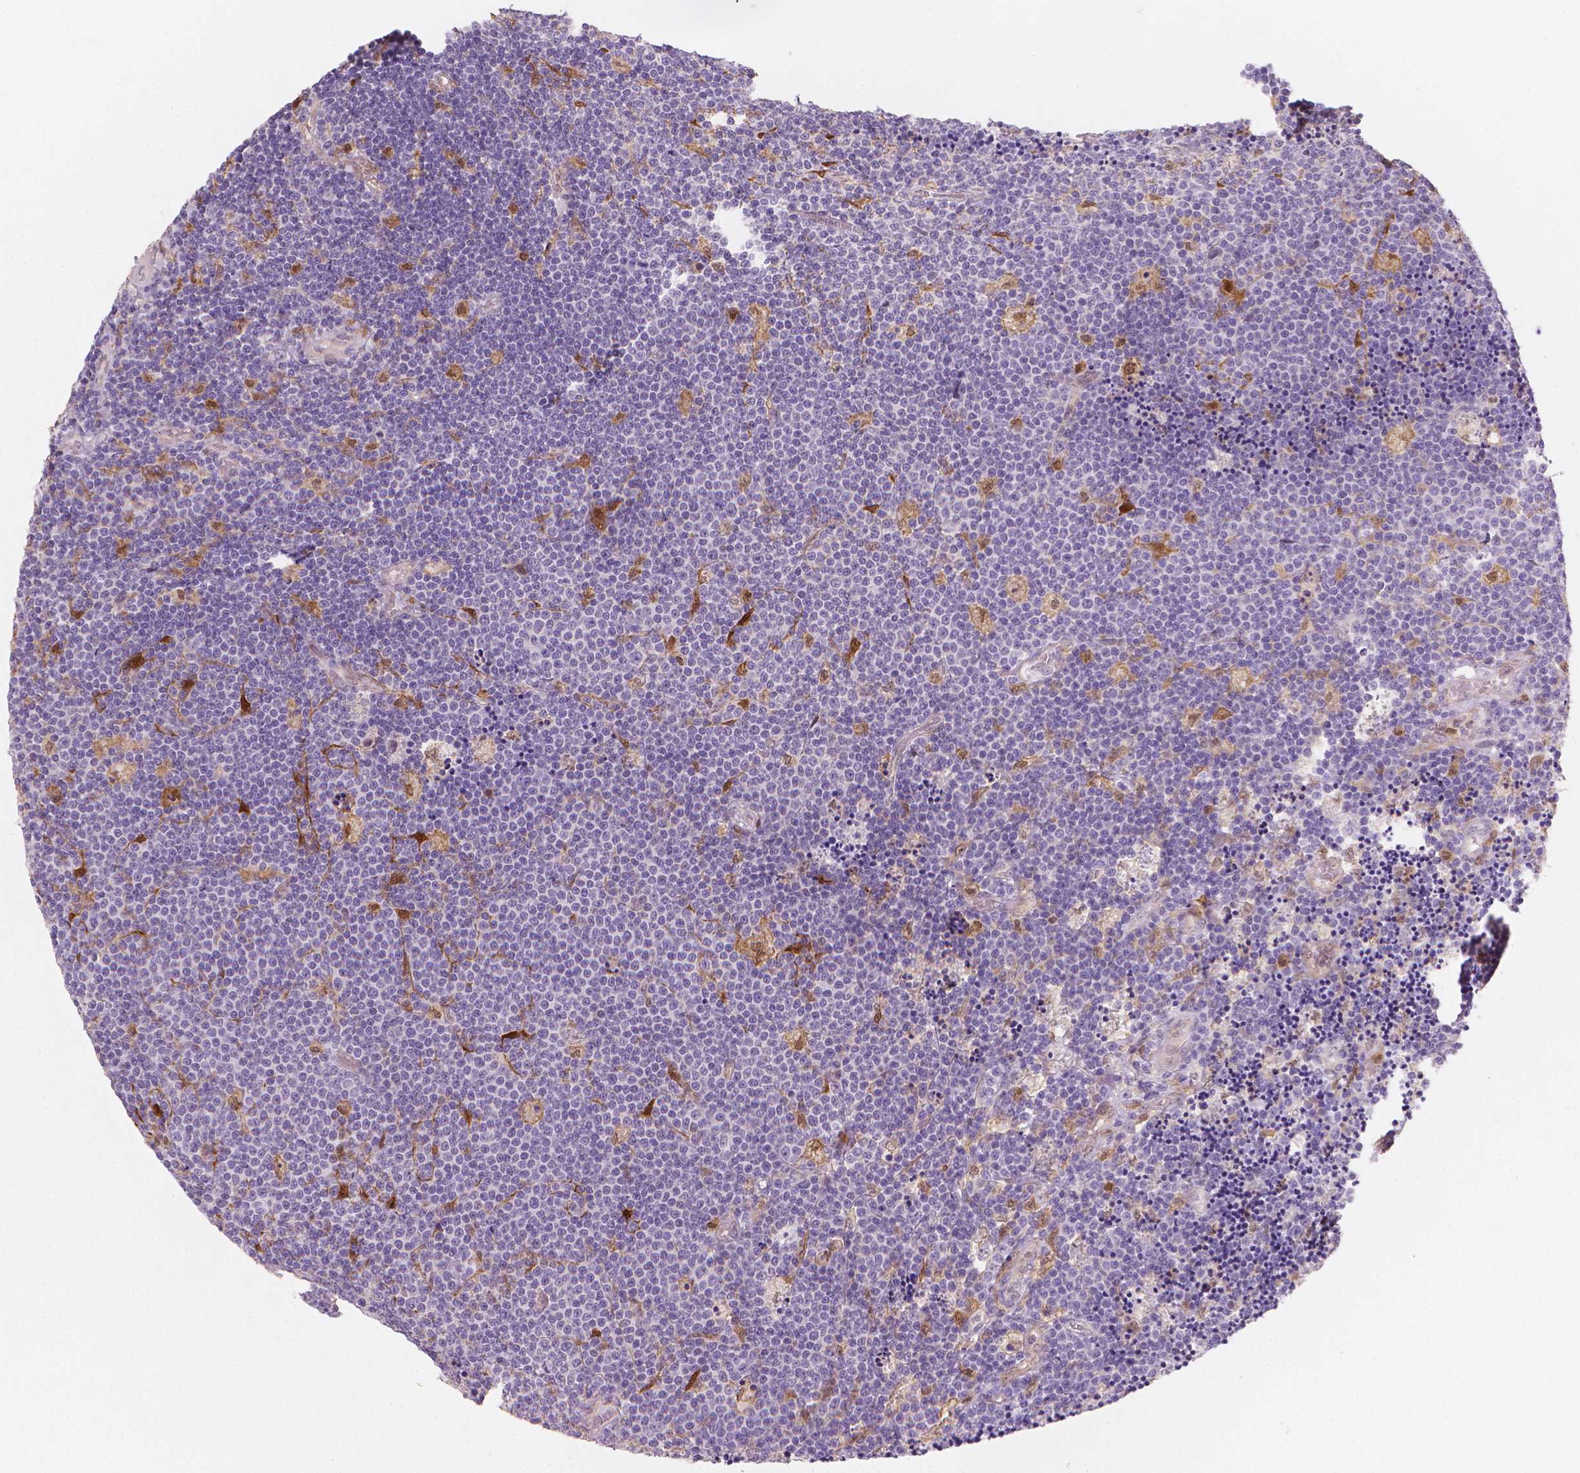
{"staining": {"intensity": "negative", "quantity": "none", "location": "none"}, "tissue": "lymphoma", "cell_type": "Tumor cells", "image_type": "cancer", "snomed": [{"axis": "morphology", "description": "Malignant lymphoma, non-Hodgkin's type, Low grade"}, {"axis": "topography", "description": "Brain"}], "caption": "High power microscopy micrograph of an immunohistochemistry photomicrograph of lymphoma, revealing no significant positivity in tumor cells.", "gene": "TNFAIP2", "patient": {"sex": "female", "age": 66}}